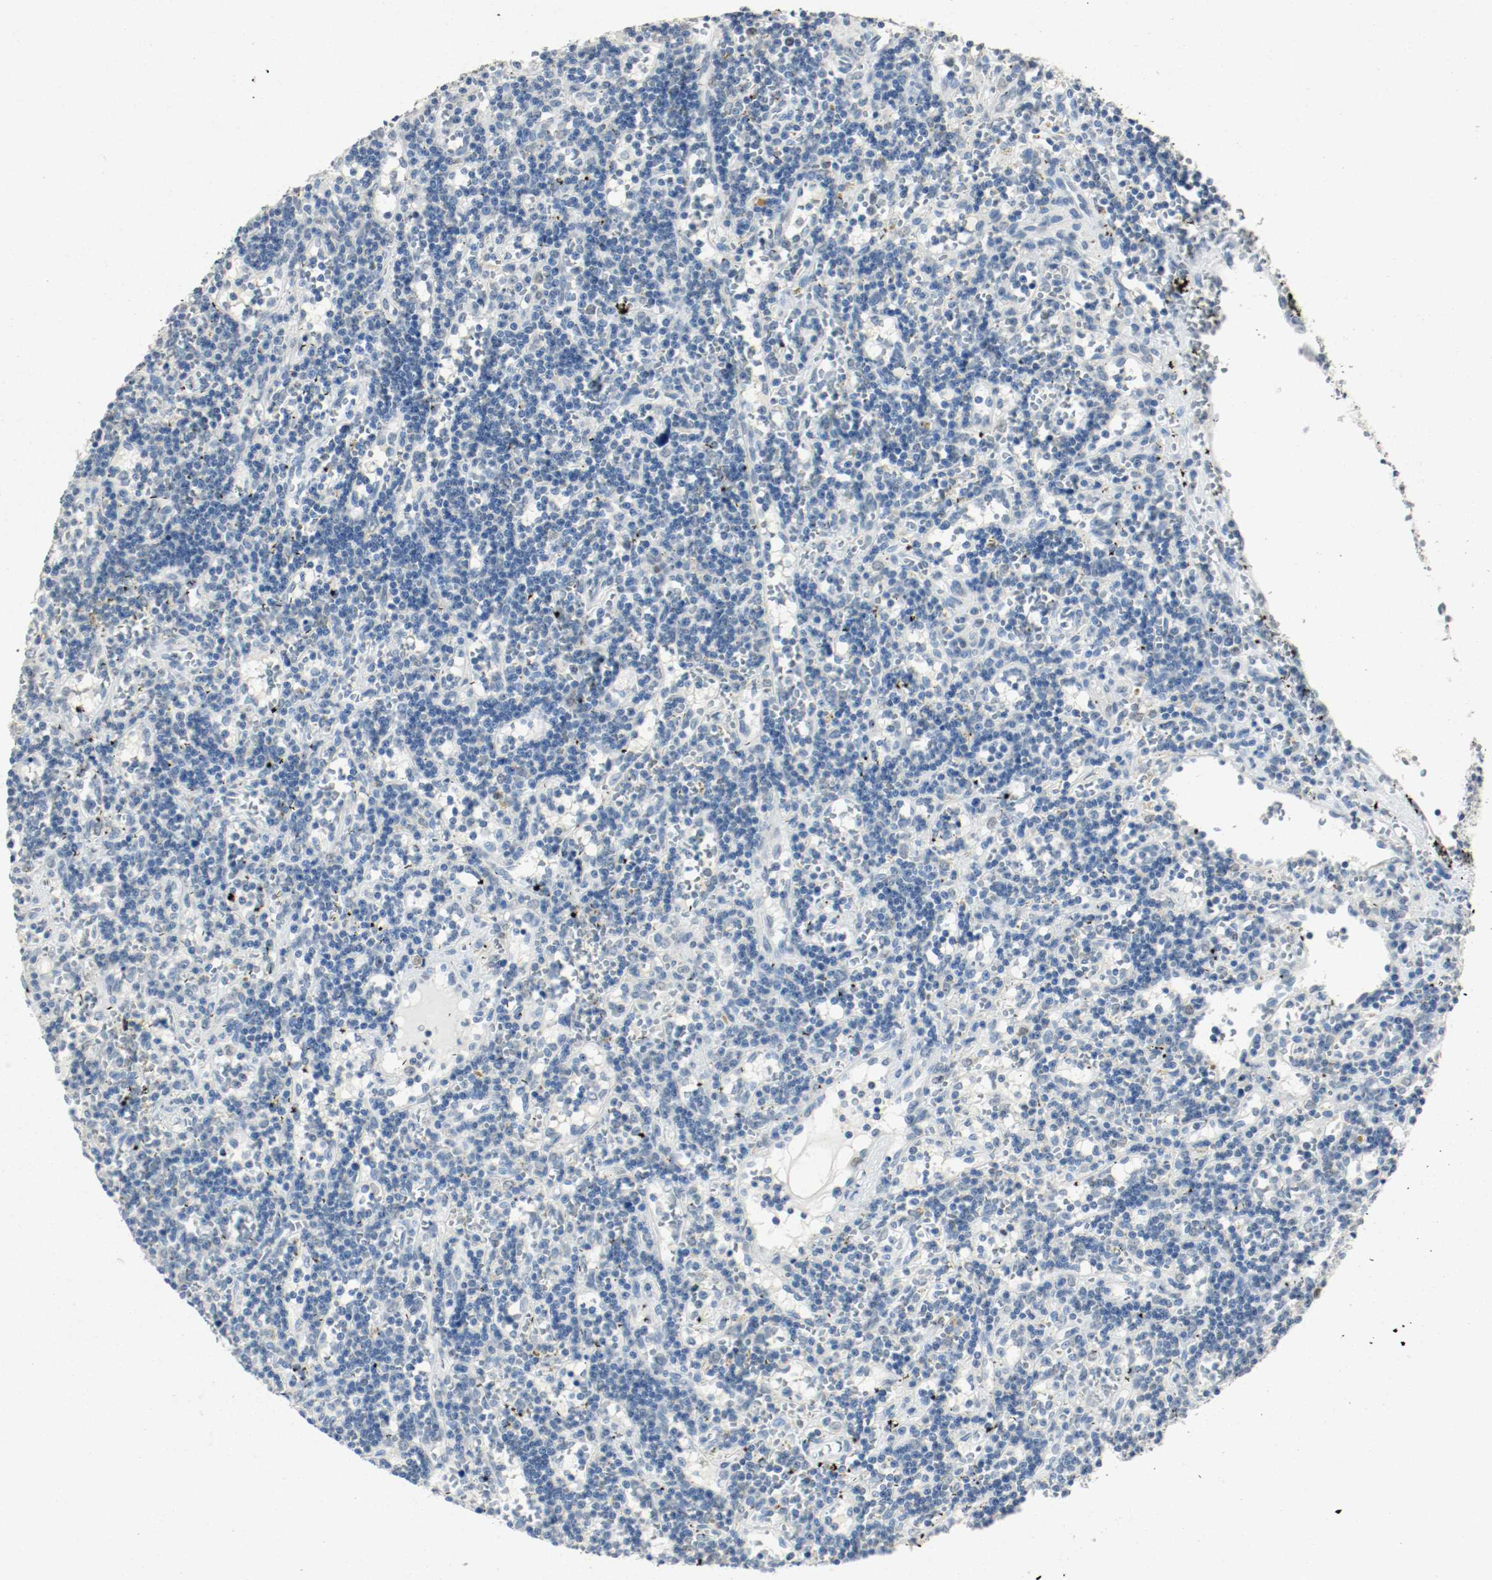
{"staining": {"intensity": "negative", "quantity": "none", "location": "none"}, "tissue": "lymphoma", "cell_type": "Tumor cells", "image_type": "cancer", "snomed": [{"axis": "morphology", "description": "Malignant lymphoma, non-Hodgkin's type, Low grade"}, {"axis": "topography", "description": "Spleen"}], "caption": "Protein analysis of lymphoma shows no significant expression in tumor cells.", "gene": "DNMT1", "patient": {"sex": "male", "age": 60}}